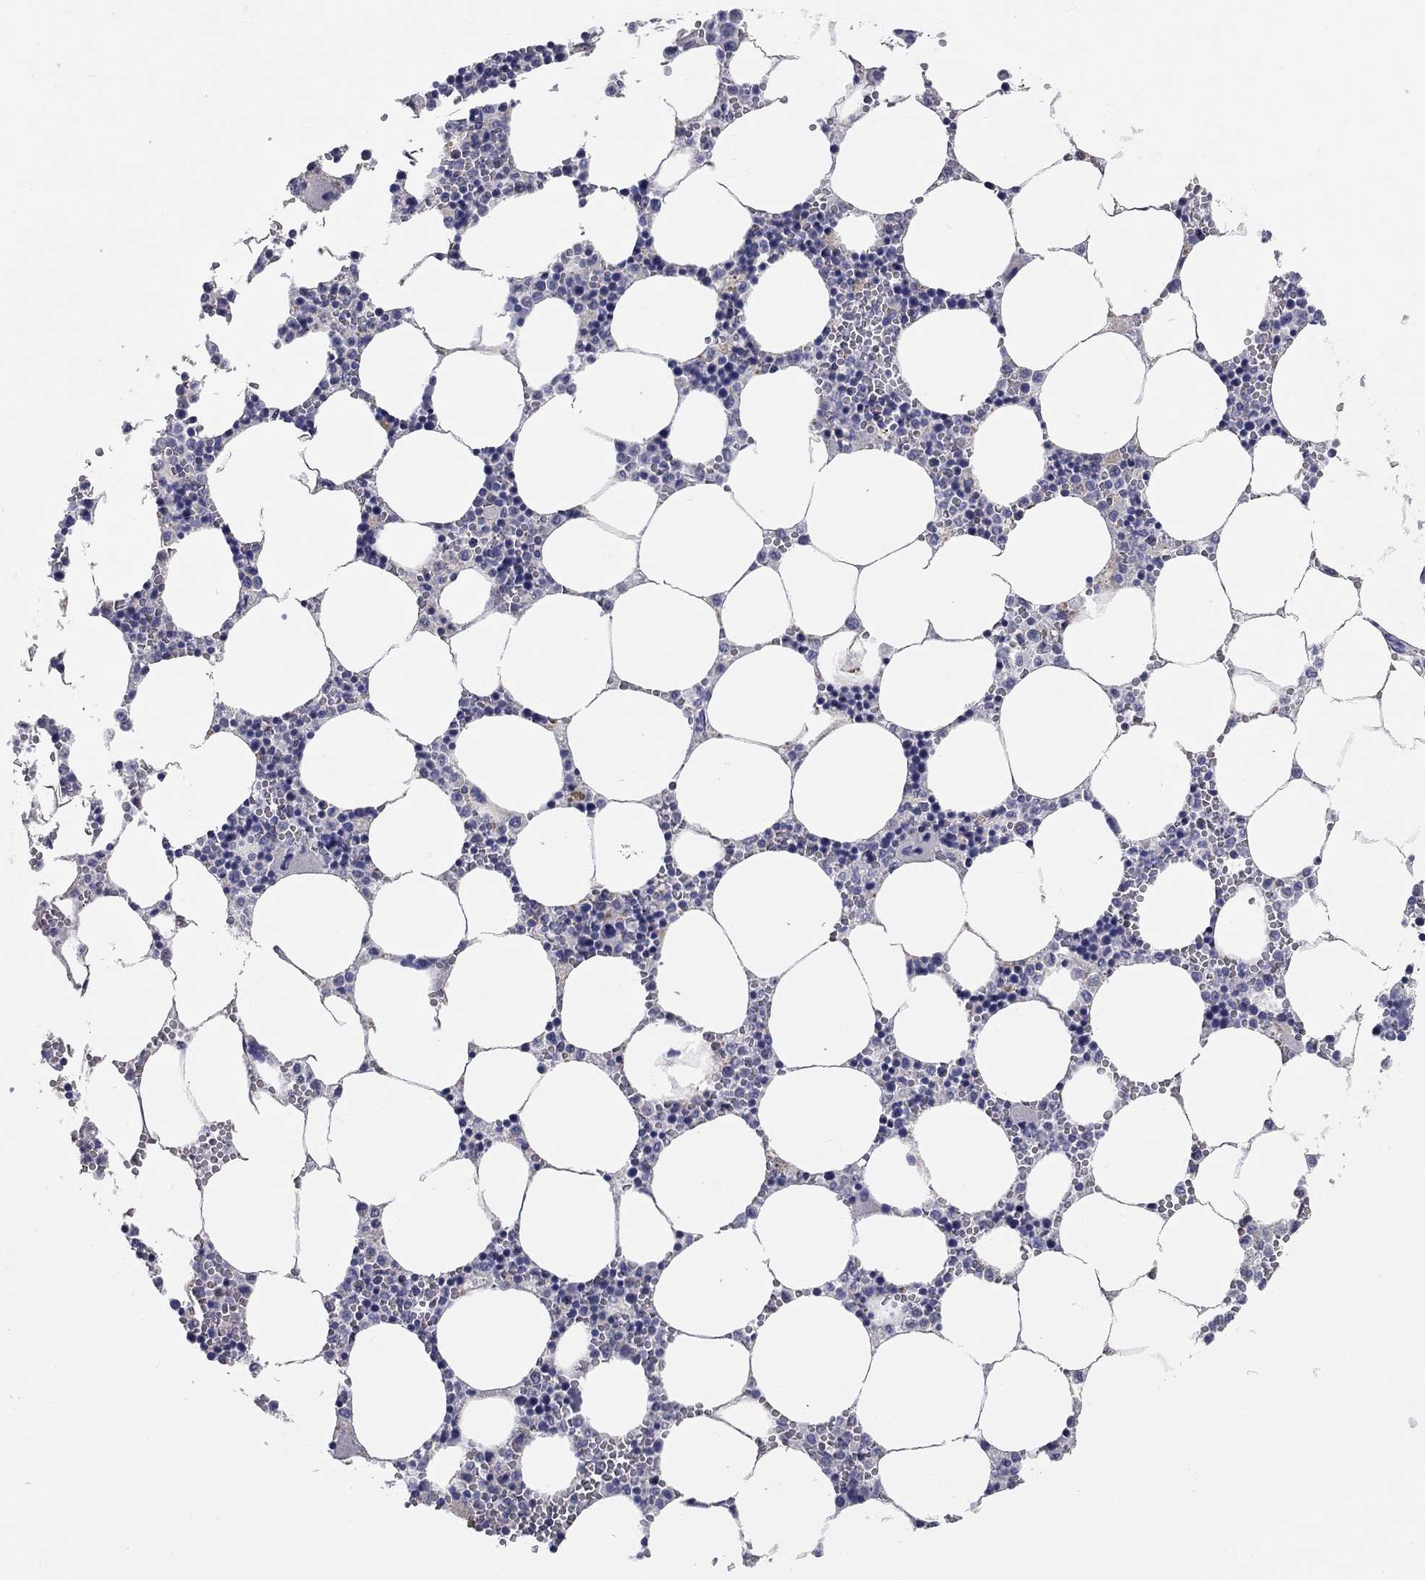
{"staining": {"intensity": "negative", "quantity": "none", "location": "none"}, "tissue": "bone marrow", "cell_type": "Hematopoietic cells", "image_type": "normal", "snomed": [{"axis": "morphology", "description": "Normal tissue, NOS"}, {"axis": "topography", "description": "Bone marrow"}], "caption": "Immunohistochemistry micrograph of unremarkable human bone marrow stained for a protein (brown), which displays no expression in hematopoietic cells.", "gene": "CFAP161", "patient": {"sex": "female", "age": 64}}